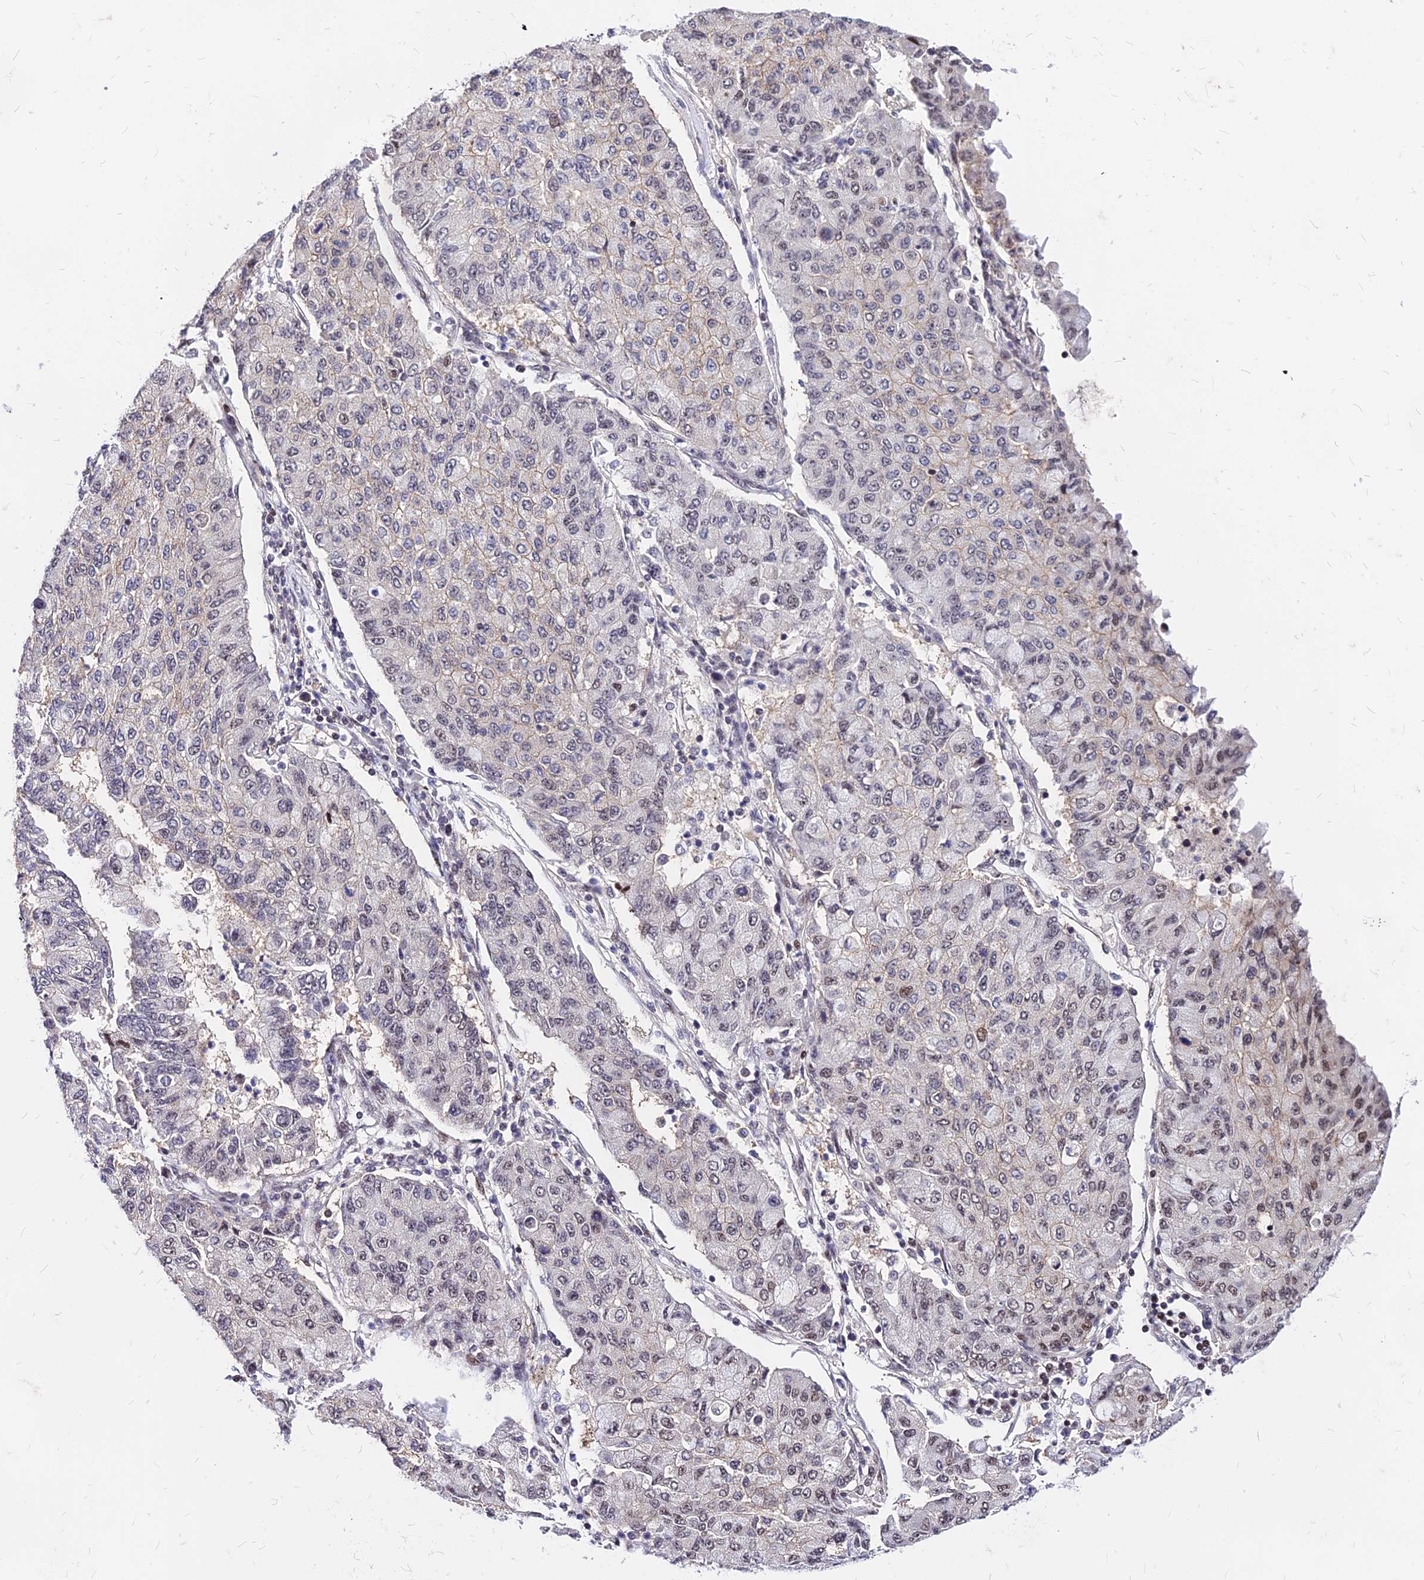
{"staining": {"intensity": "moderate", "quantity": "<25%", "location": "nuclear"}, "tissue": "lung cancer", "cell_type": "Tumor cells", "image_type": "cancer", "snomed": [{"axis": "morphology", "description": "Squamous cell carcinoma, NOS"}, {"axis": "topography", "description": "Lung"}], "caption": "Lung cancer (squamous cell carcinoma) was stained to show a protein in brown. There is low levels of moderate nuclear positivity in about <25% of tumor cells. The protein is shown in brown color, while the nuclei are stained blue.", "gene": "DDX55", "patient": {"sex": "male", "age": 74}}